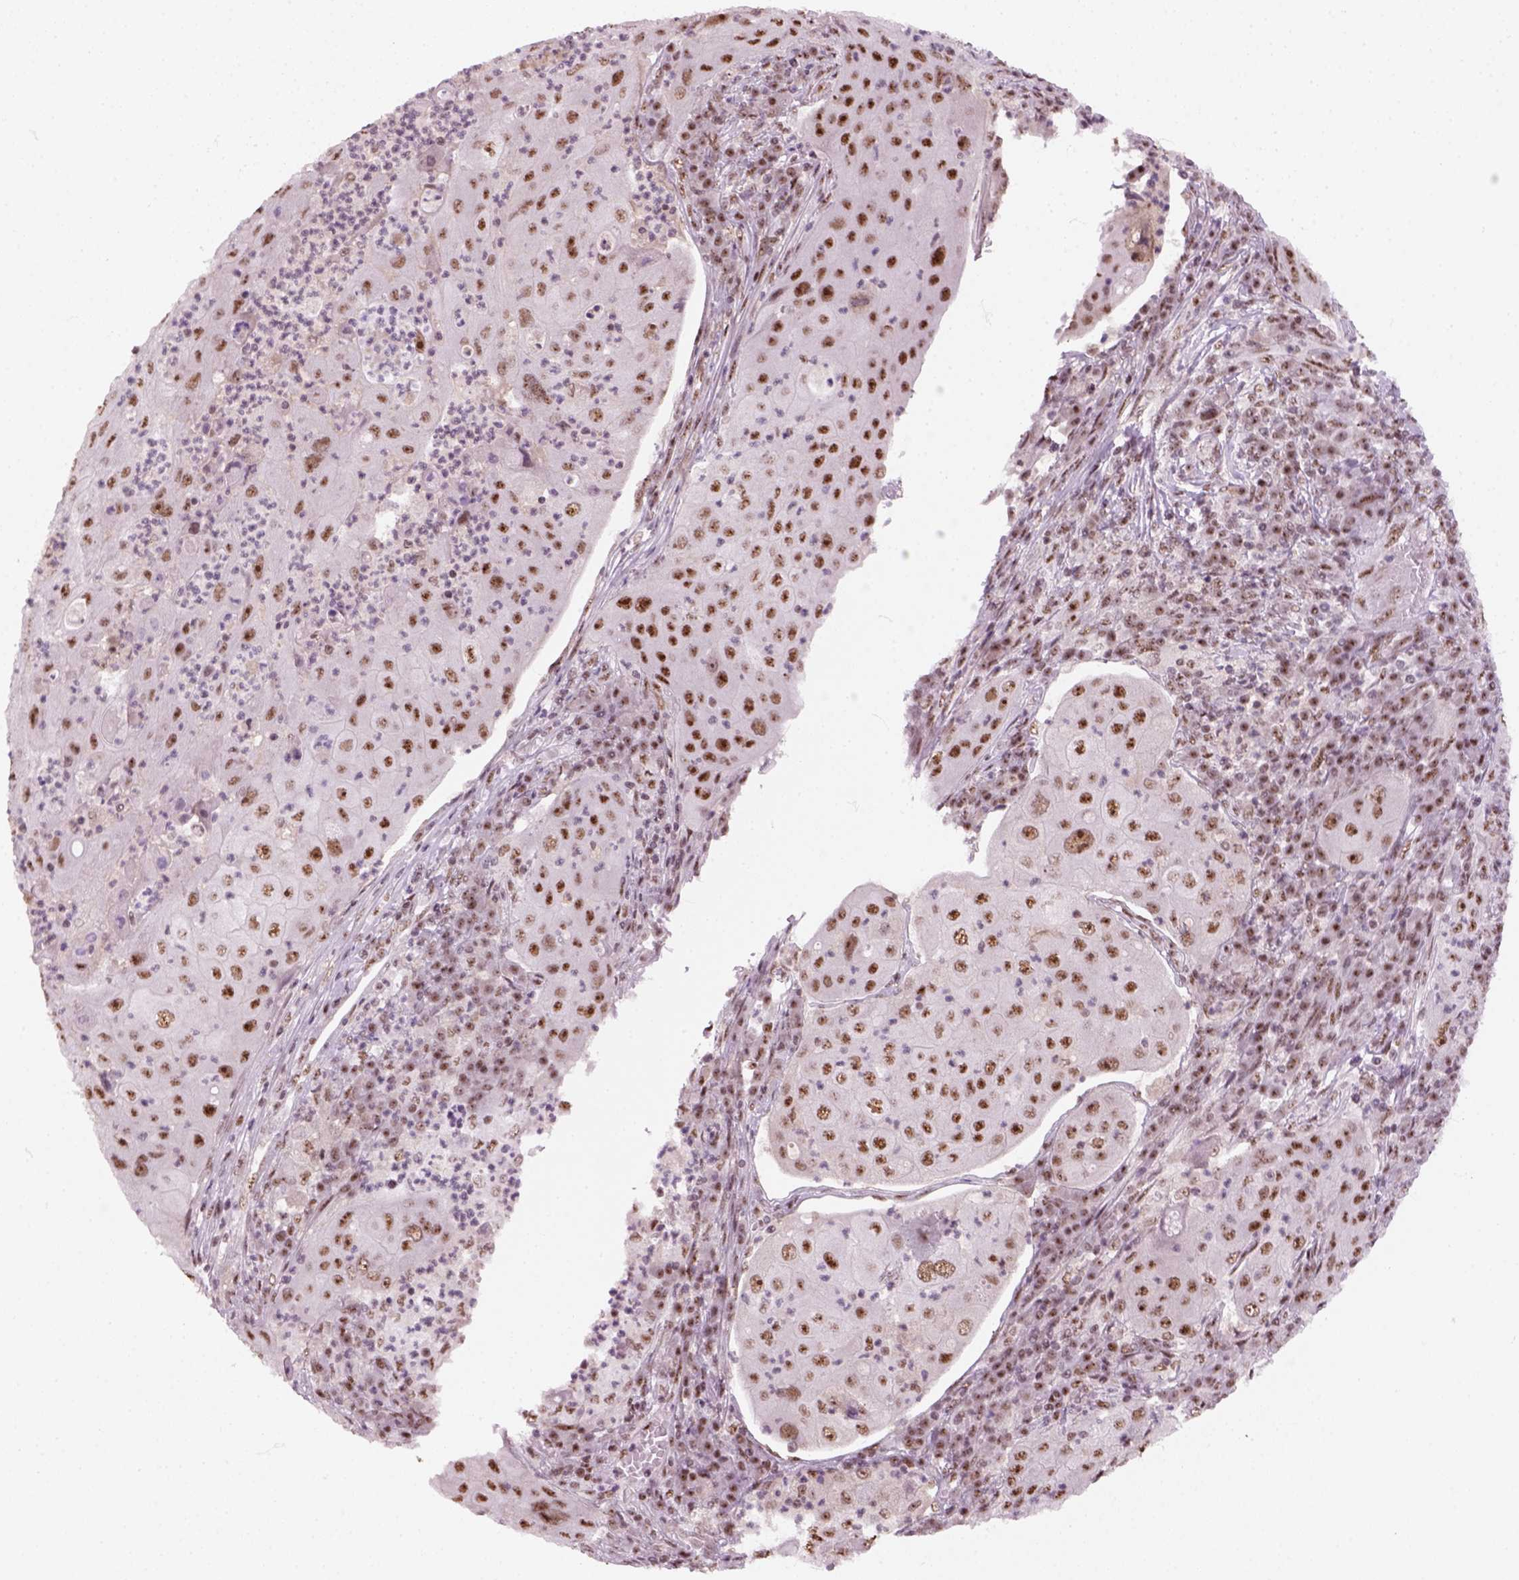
{"staining": {"intensity": "moderate", "quantity": ">75%", "location": "nuclear"}, "tissue": "lung cancer", "cell_type": "Tumor cells", "image_type": "cancer", "snomed": [{"axis": "morphology", "description": "Squamous cell carcinoma, NOS"}, {"axis": "topography", "description": "Lung"}], "caption": "This photomicrograph shows squamous cell carcinoma (lung) stained with IHC to label a protein in brown. The nuclear of tumor cells show moderate positivity for the protein. Nuclei are counter-stained blue.", "gene": "GTF2F1", "patient": {"sex": "female", "age": 59}}